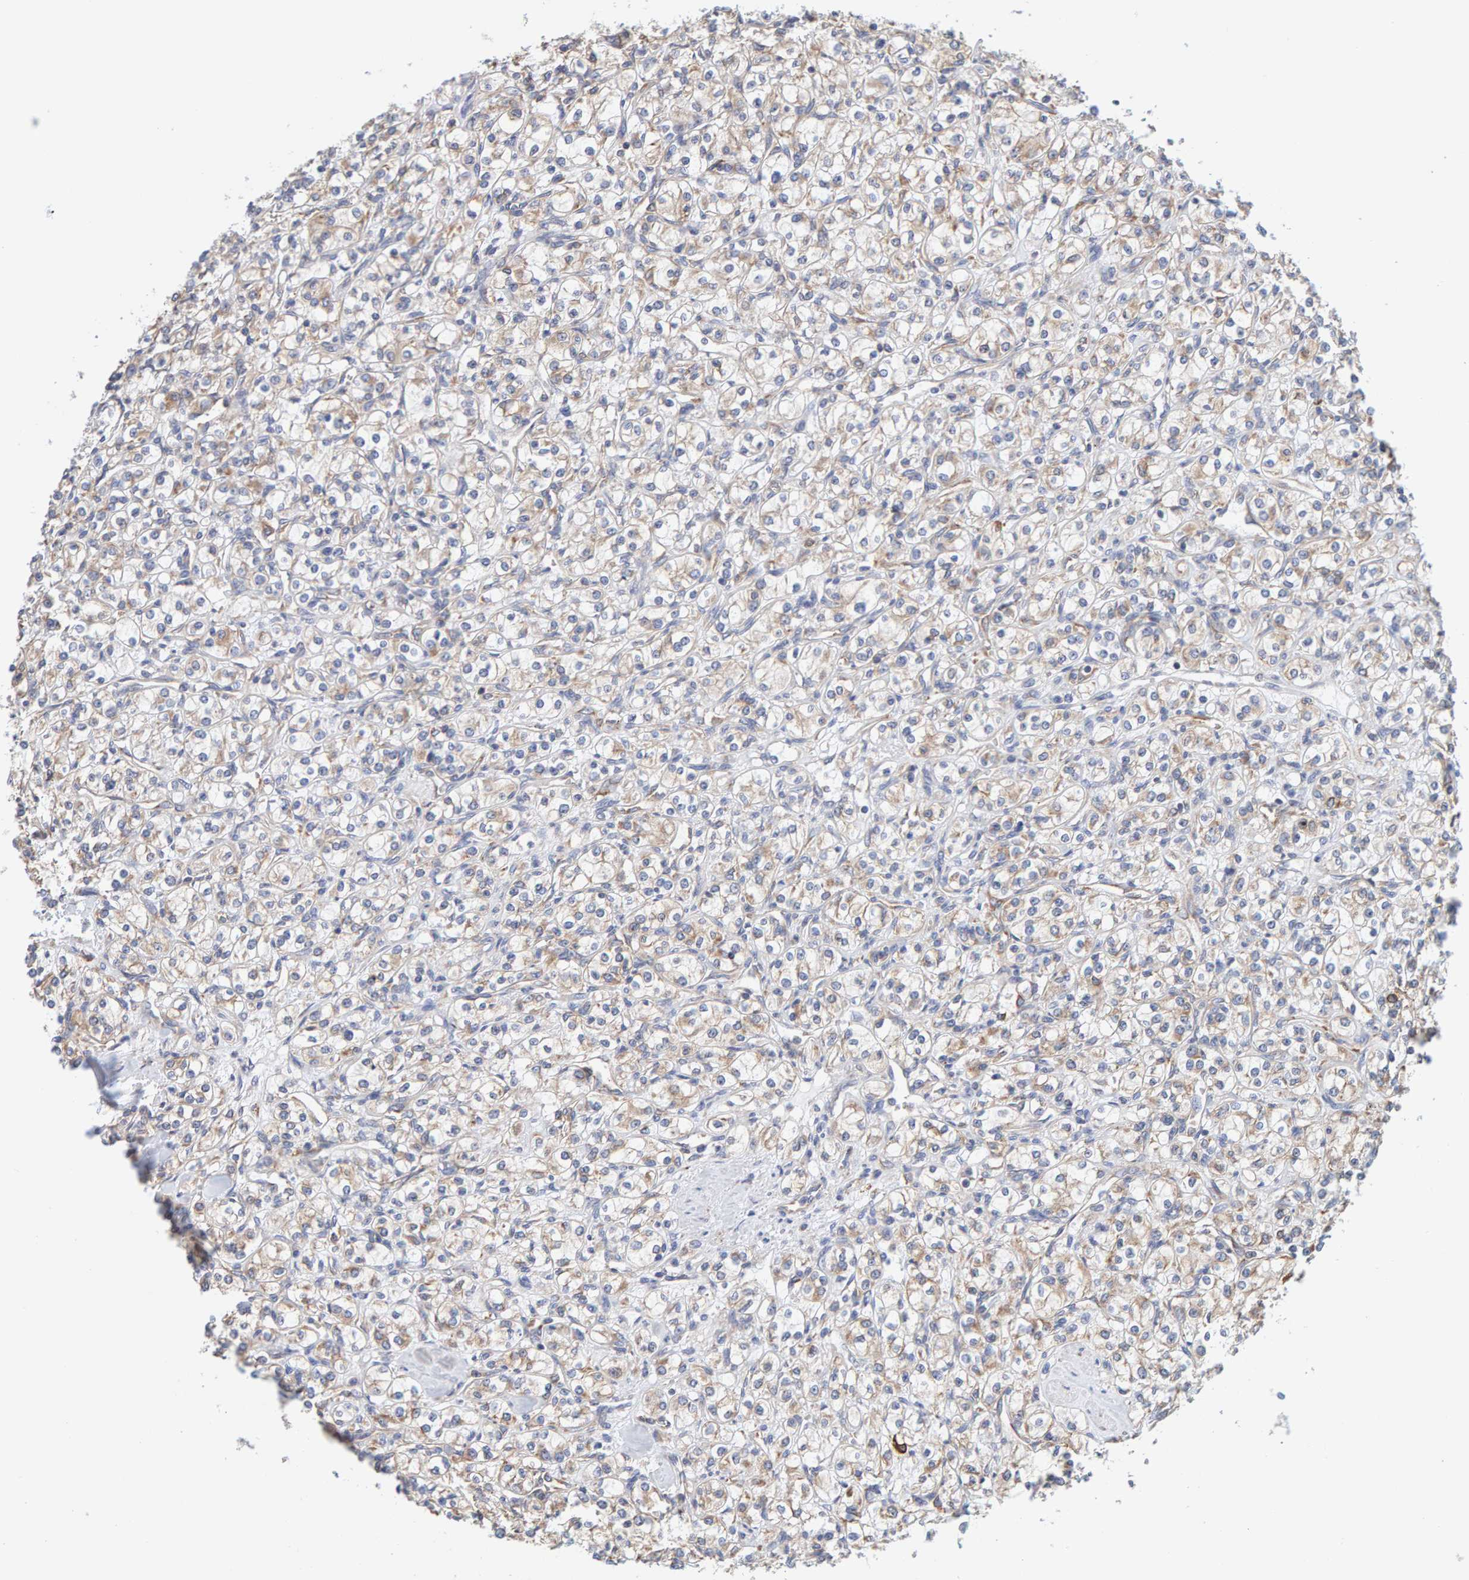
{"staining": {"intensity": "weak", "quantity": ">75%", "location": "cytoplasmic/membranous"}, "tissue": "renal cancer", "cell_type": "Tumor cells", "image_type": "cancer", "snomed": [{"axis": "morphology", "description": "Adenocarcinoma, NOS"}, {"axis": "topography", "description": "Kidney"}], "caption": "The micrograph shows immunohistochemical staining of adenocarcinoma (renal). There is weak cytoplasmic/membranous positivity is seen in approximately >75% of tumor cells.", "gene": "SGPL1", "patient": {"sex": "male", "age": 77}}